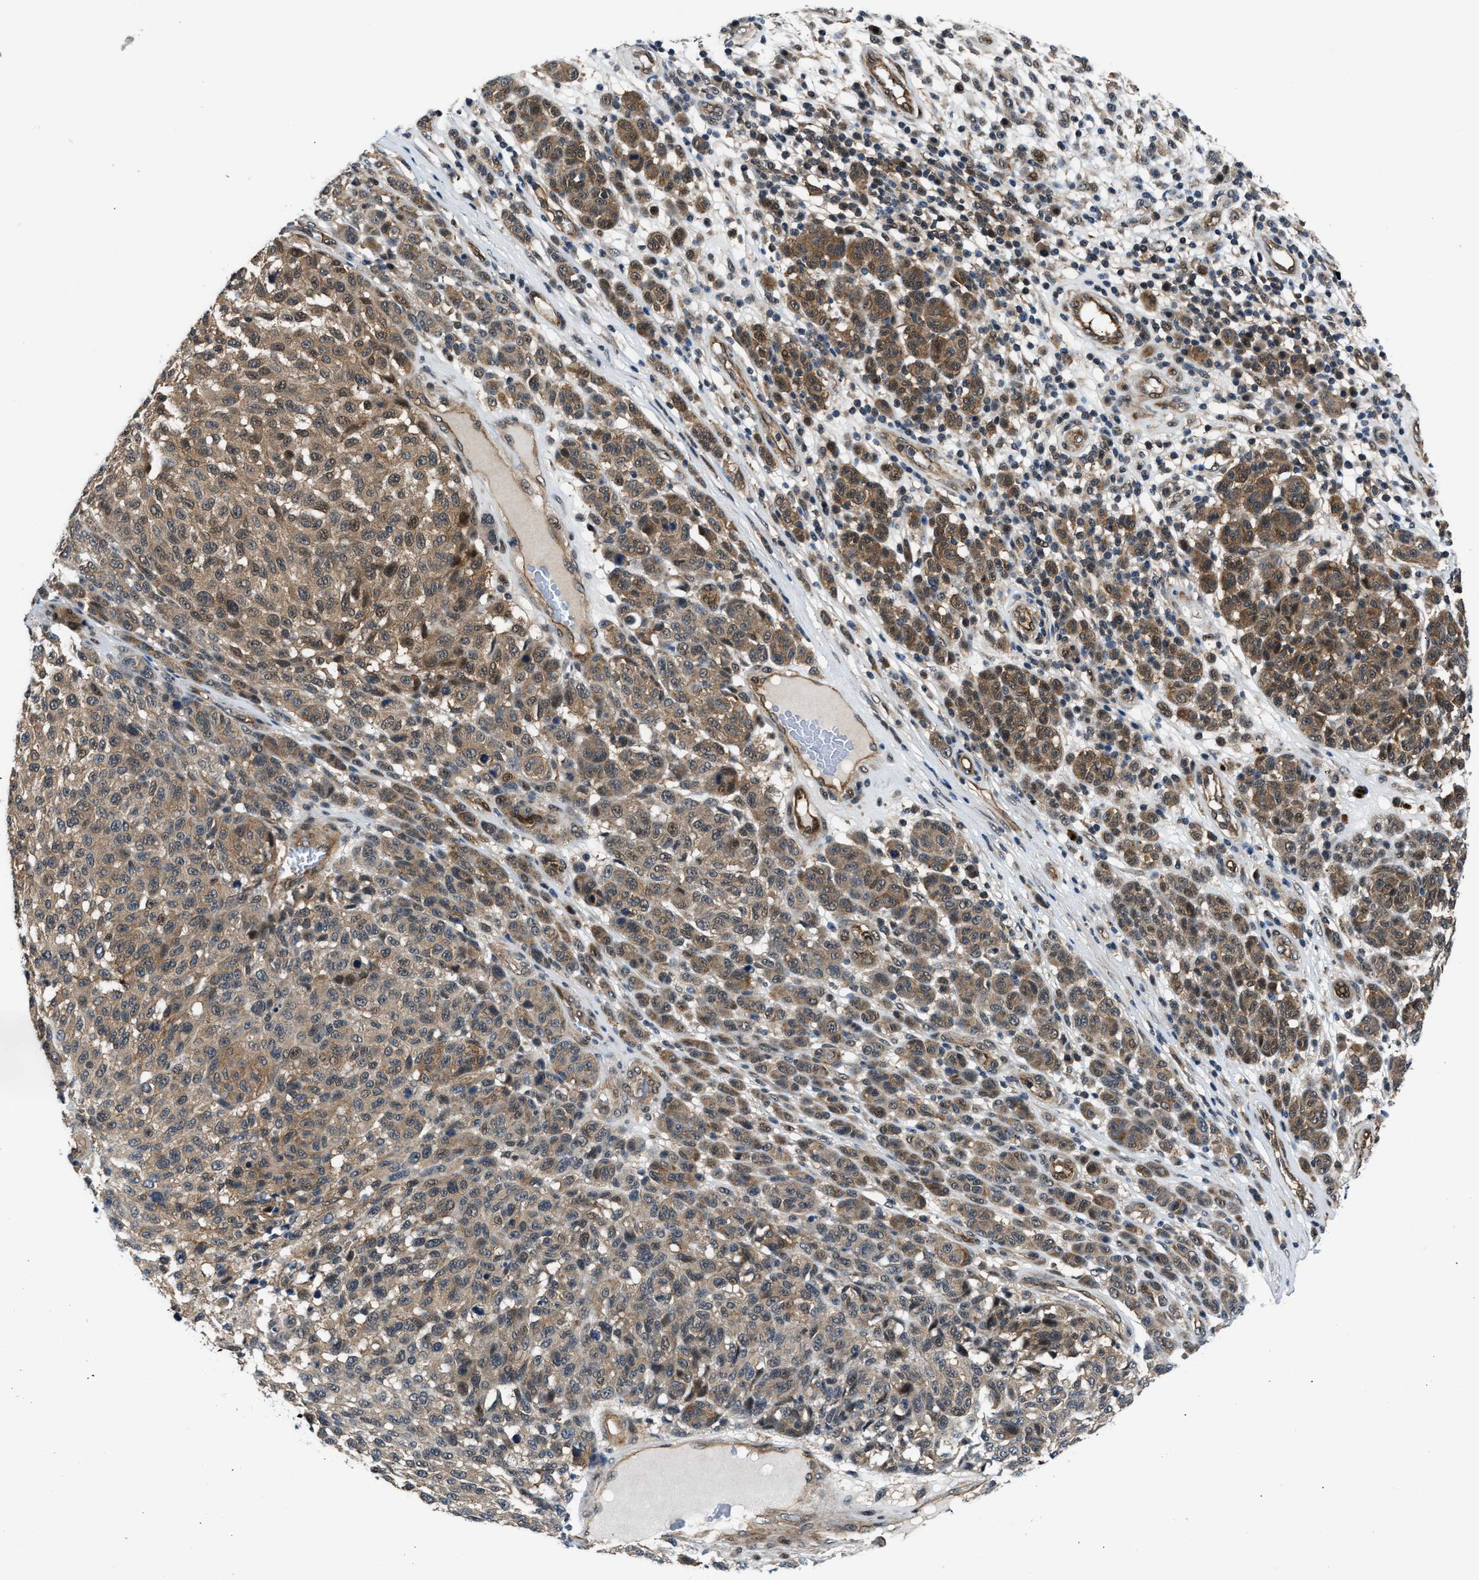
{"staining": {"intensity": "moderate", "quantity": "25%-75%", "location": "cytoplasmic/membranous,nuclear"}, "tissue": "melanoma", "cell_type": "Tumor cells", "image_type": "cancer", "snomed": [{"axis": "morphology", "description": "Malignant melanoma, NOS"}, {"axis": "topography", "description": "Skin"}], "caption": "Malignant melanoma was stained to show a protein in brown. There is medium levels of moderate cytoplasmic/membranous and nuclear staining in approximately 25%-75% of tumor cells. (Brightfield microscopy of DAB IHC at high magnification).", "gene": "COPS2", "patient": {"sex": "male", "age": 59}}